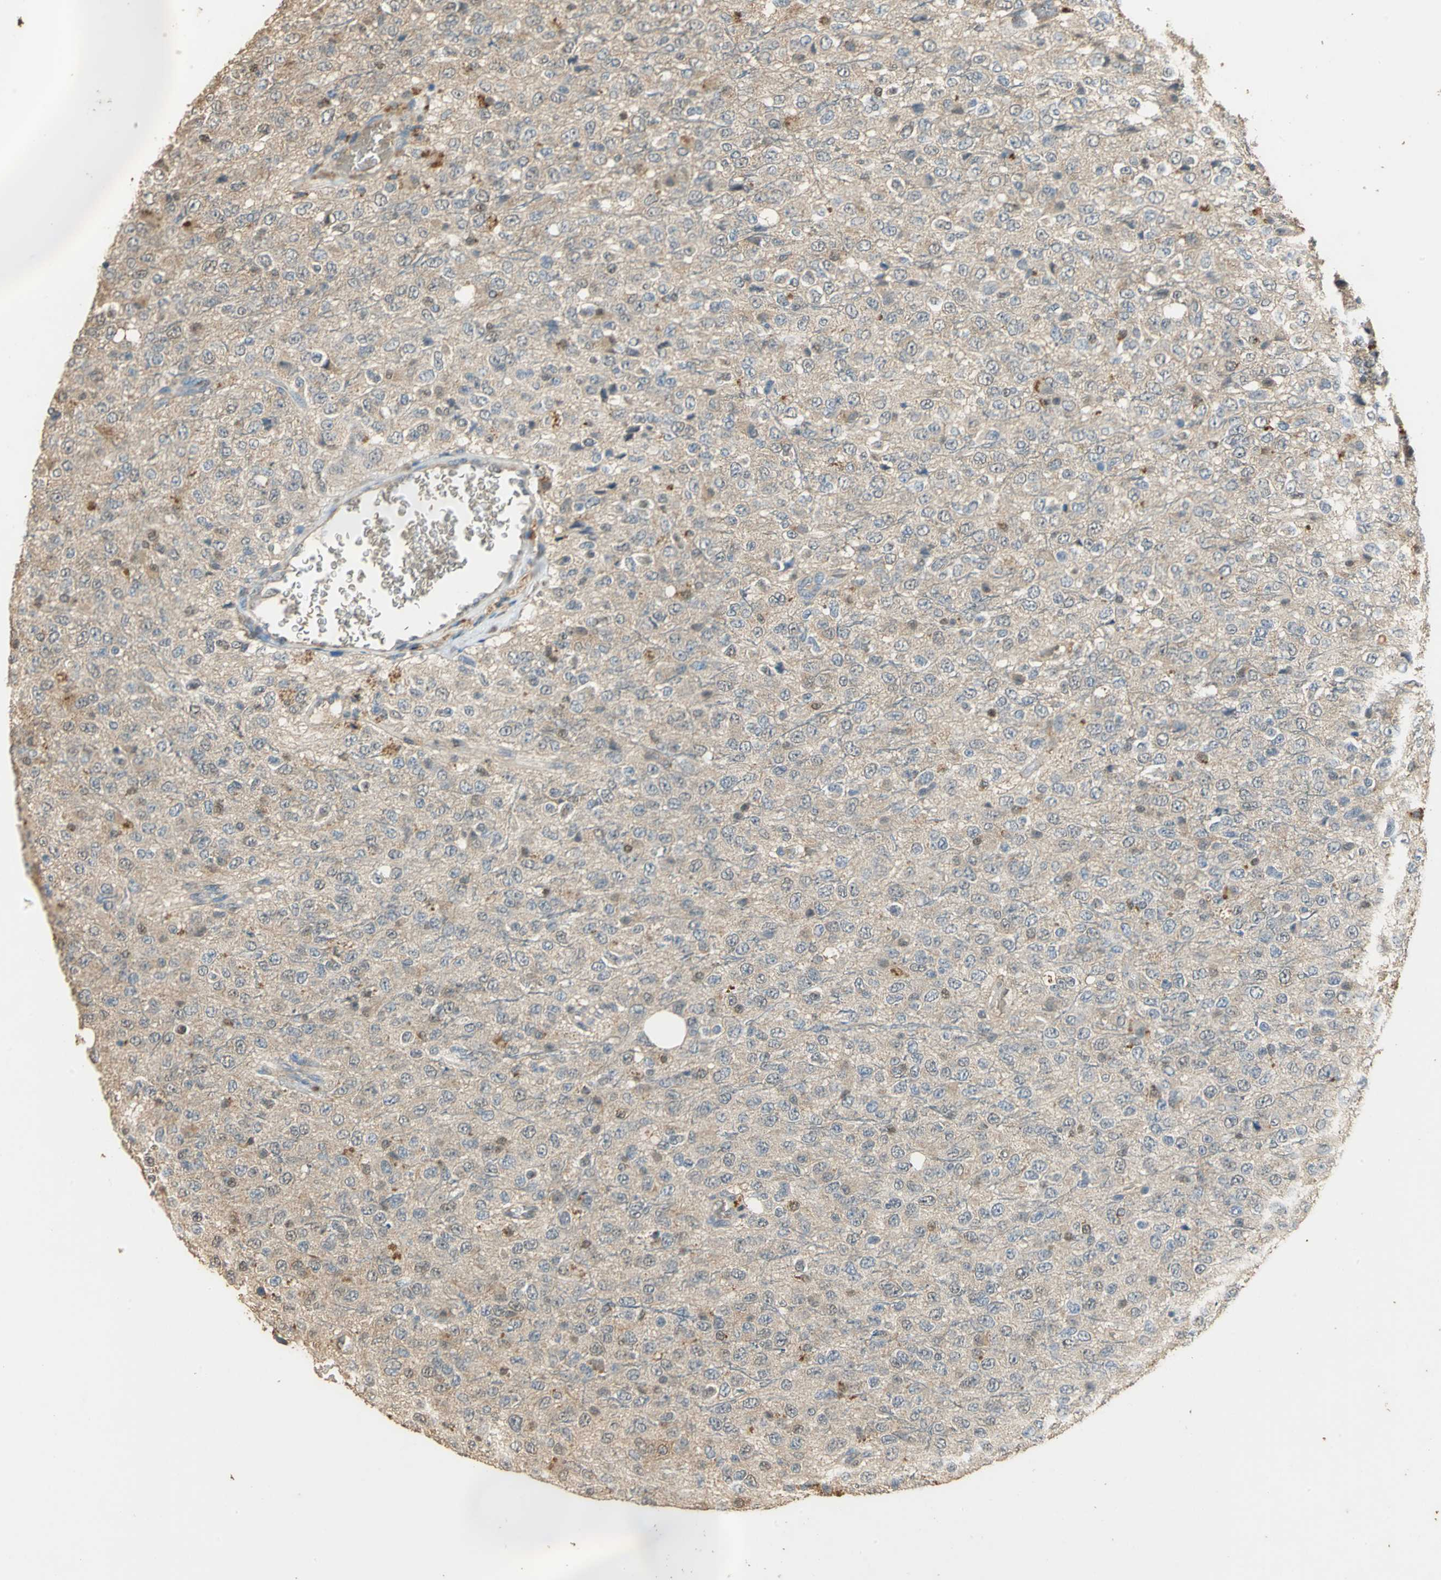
{"staining": {"intensity": "weak", "quantity": ">75%", "location": "cytoplasmic/membranous"}, "tissue": "glioma", "cell_type": "Tumor cells", "image_type": "cancer", "snomed": [{"axis": "morphology", "description": "Glioma, malignant, High grade"}, {"axis": "topography", "description": "pancreas cauda"}], "caption": "Glioma tissue shows weak cytoplasmic/membranous positivity in about >75% of tumor cells, visualized by immunohistochemistry.", "gene": "GAPDH", "patient": {"sex": "male", "age": 60}}